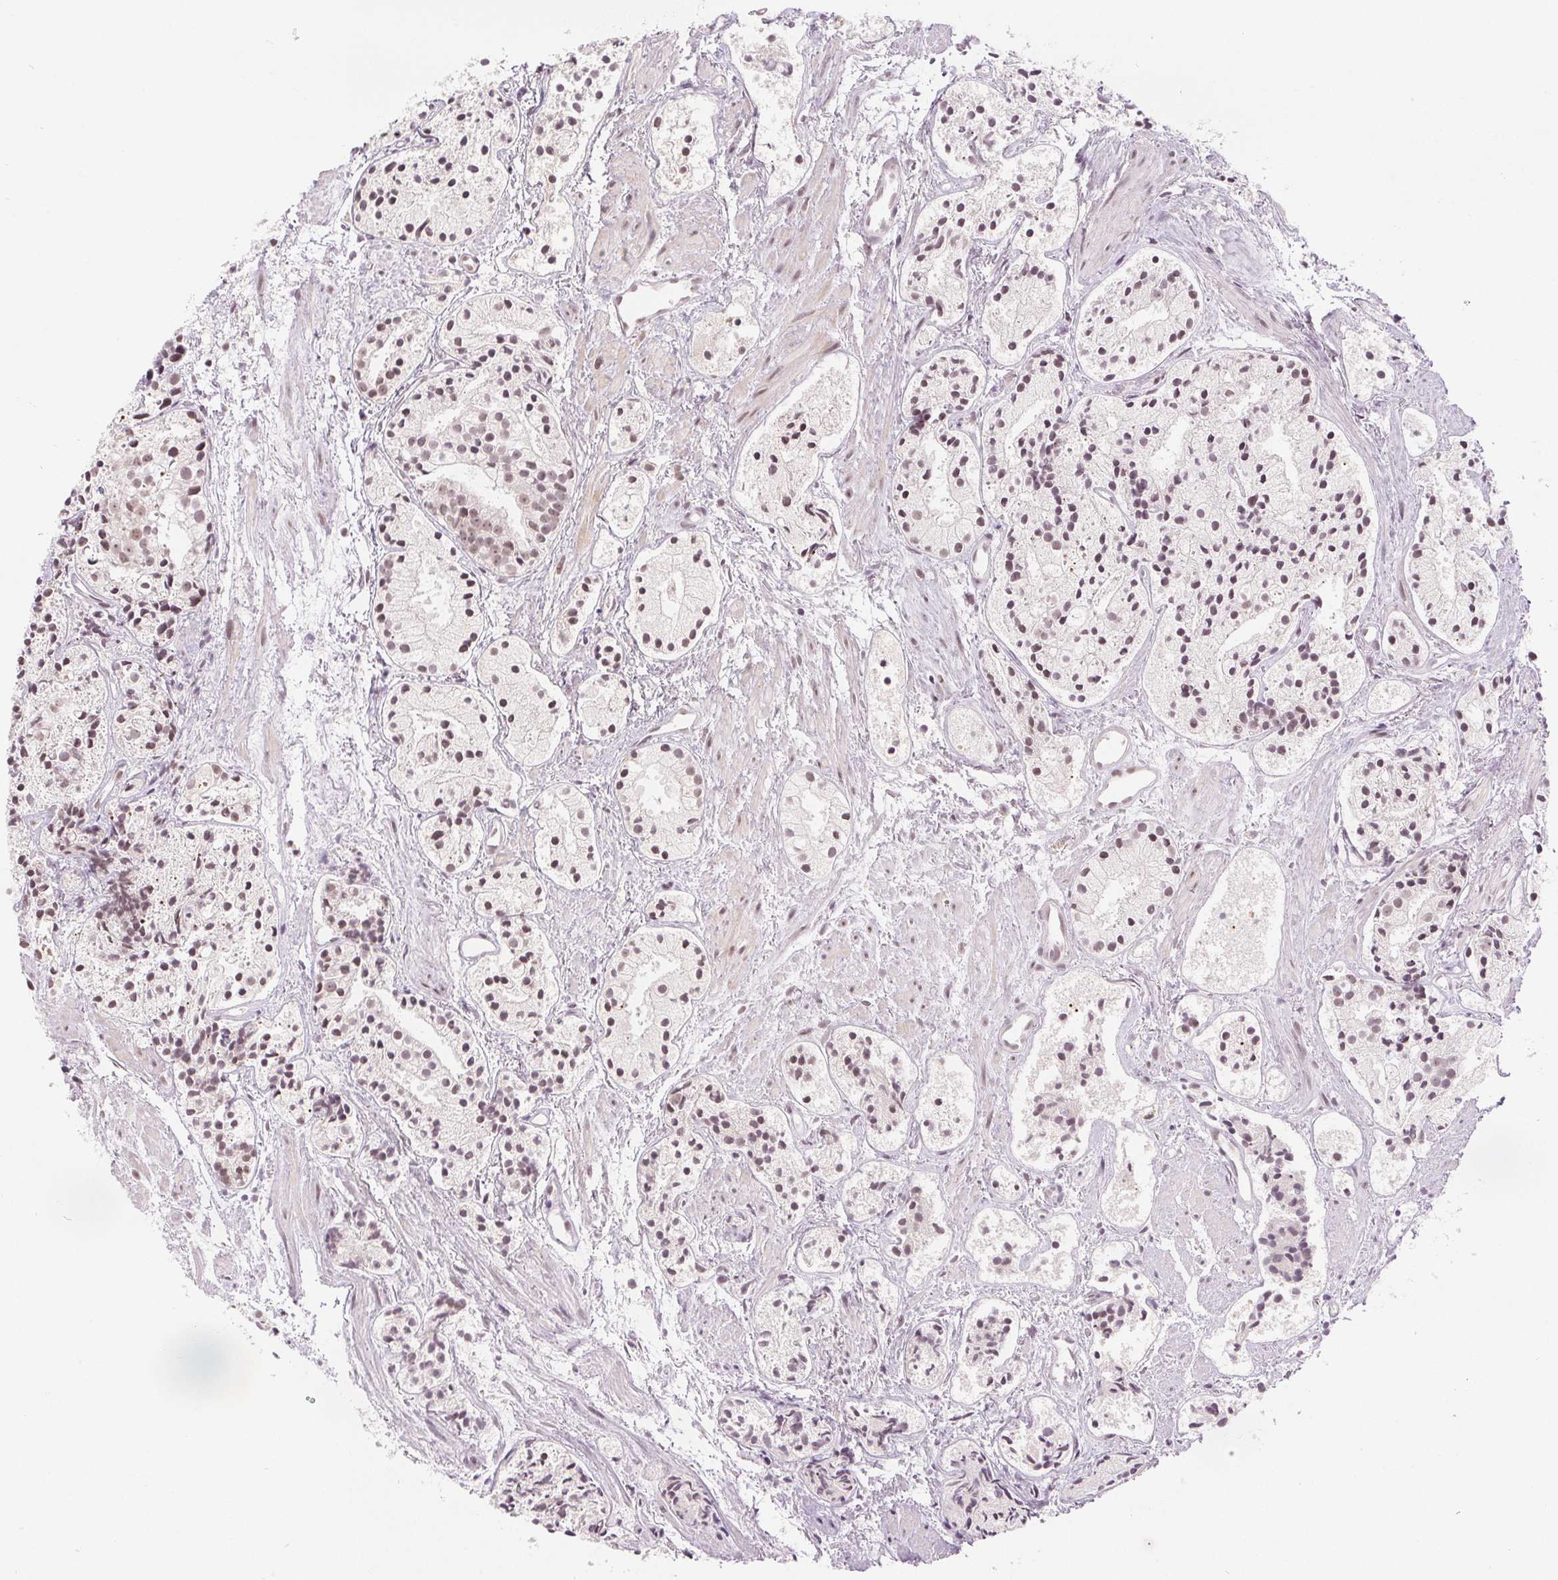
{"staining": {"intensity": "weak", "quantity": "25%-75%", "location": "nuclear"}, "tissue": "prostate cancer", "cell_type": "Tumor cells", "image_type": "cancer", "snomed": [{"axis": "morphology", "description": "Adenocarcinoma, High grade"}, {"axis": "topography", "description": "Prostate"}], "caption": "Prostate high-grade adenocarcinoma stained for a protein (brown) reveals weak nuclear positive expression in about 25%-75% of tumor cells.", "gene": "DEK", "patient": {"sex": "male", "age": 85}}